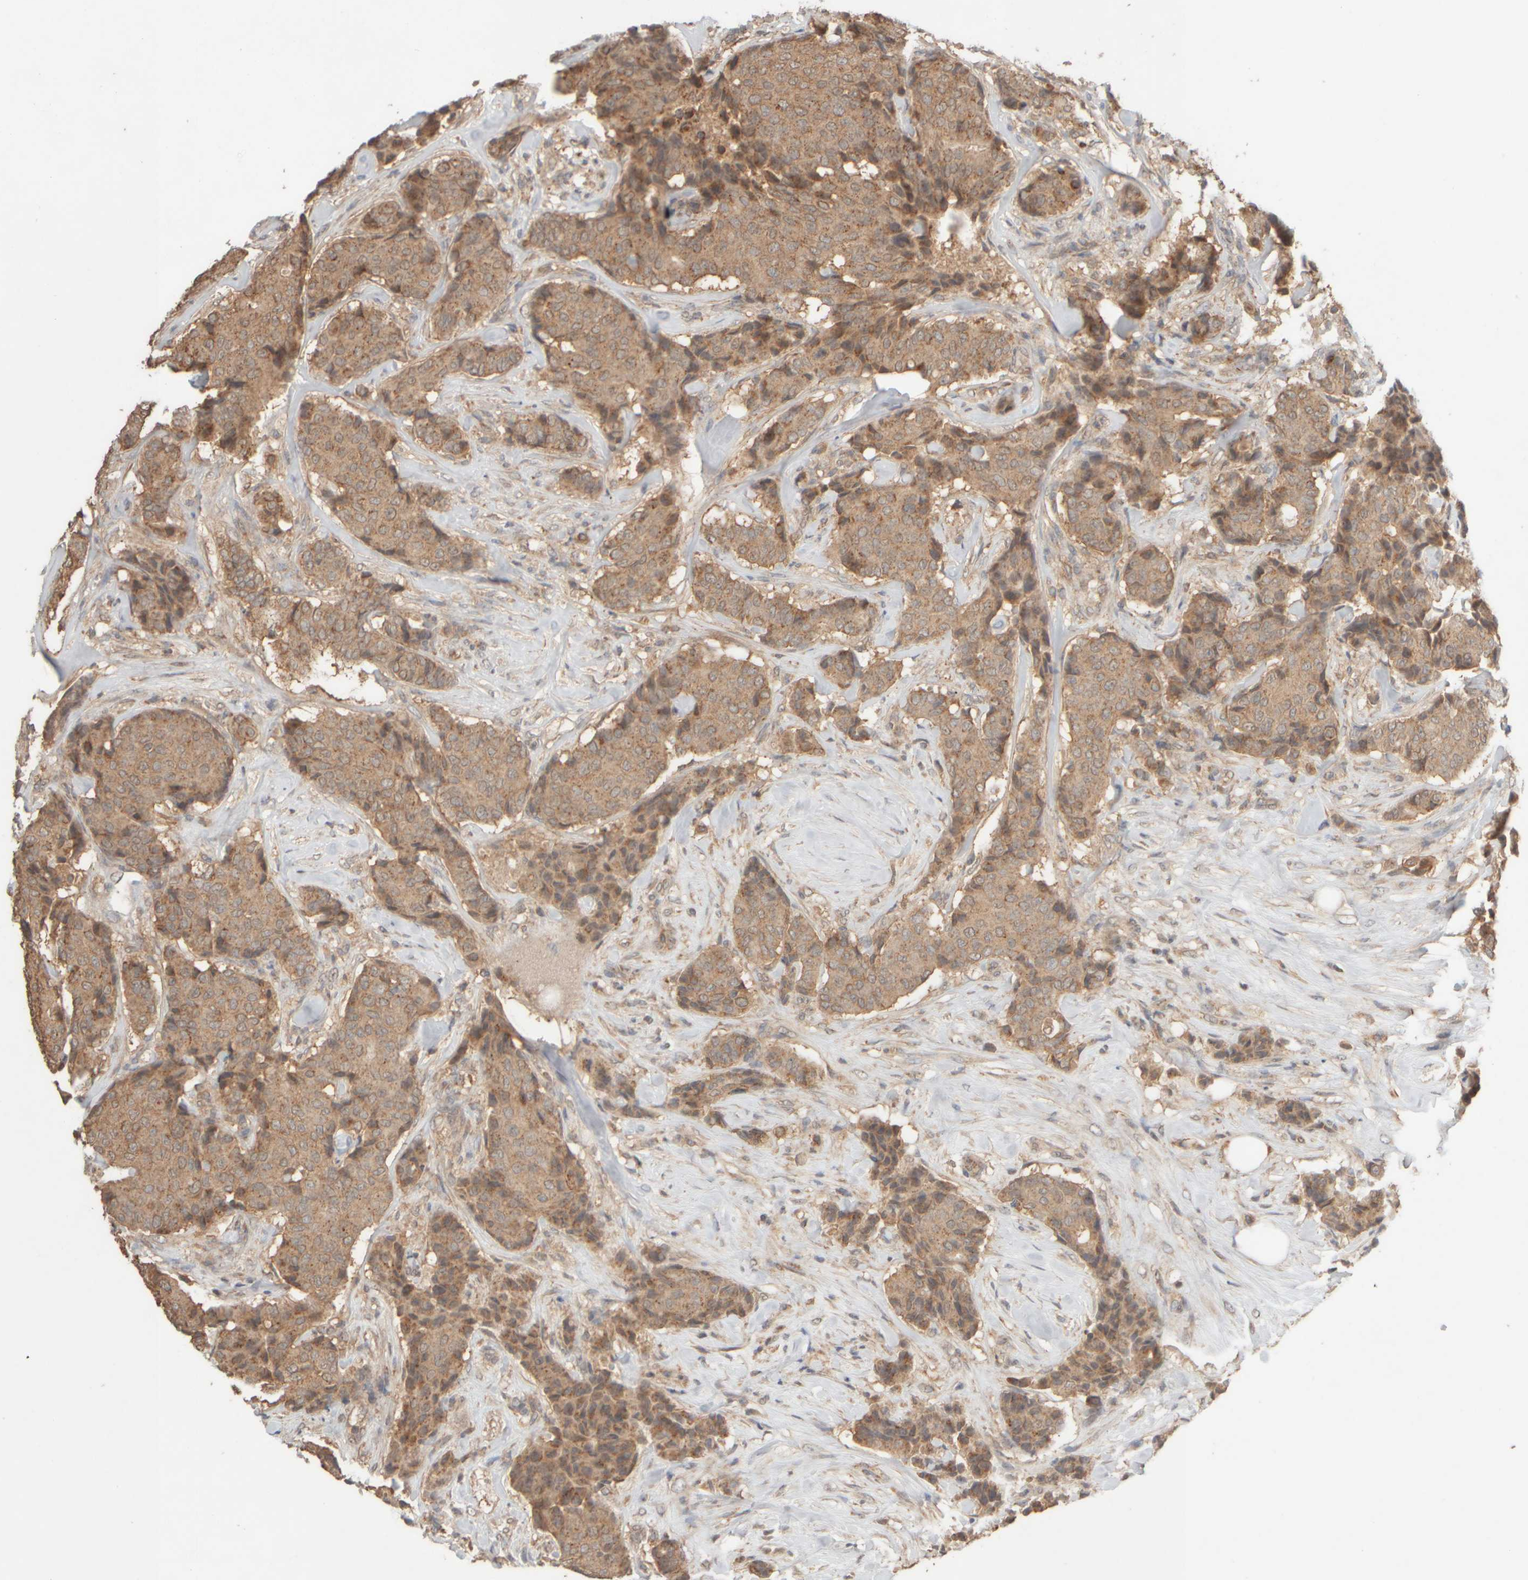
{"staining": {"intensity": "moderate", "quantity": ">75%", "location": "cytoplasmic/membranous"}, "tissue": "breast cancer", "cell_type": "Tumor cells", "image_type": "cancer", "snomed": [{"axis": "morphology", "description": "Duct carcinoma"}, {"axis": "topography", "description": "Breast"}], "caption": "IHC of human breast cancer exhibits medium levels of moderate cytoplasmic/membranous staining in approximately >75% of tumor cells.", "gene": "EIF2B3", "patient": {"sex": "female", "age": 75}}